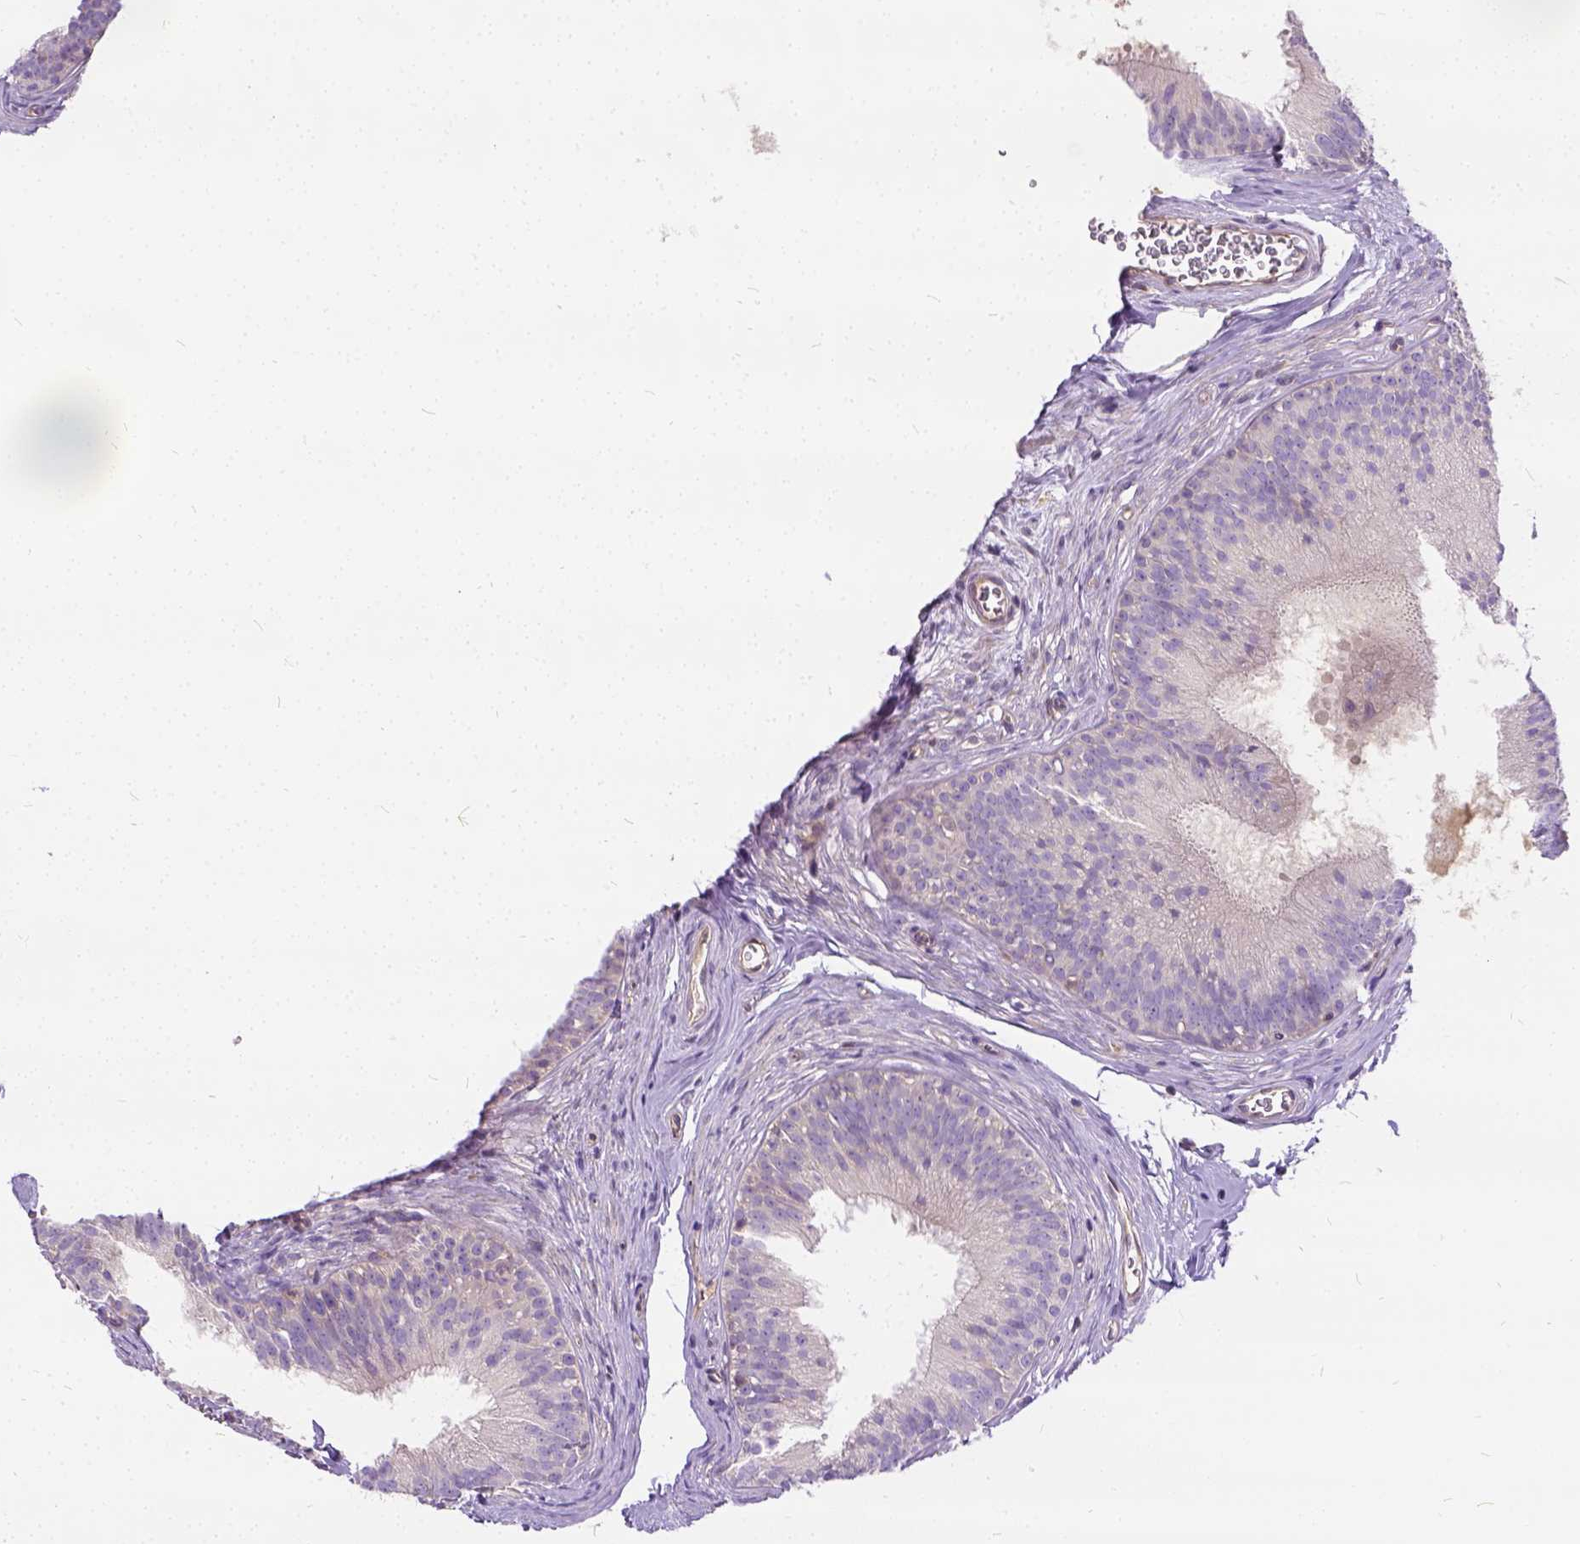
{"staining": {"intensity": "negative", "quantity": "none", "location": "none"}, "tissue": "epididymis", "cell_type": "Glandular cells", "image_type": "normal", "snomed": [{"axis": "morphology", "description": "Normal tissue, NOS"}, {"axis": "topography", "description": "Epididymis"}], "caption": "DAB (3,3'-diaminobenzidine) immunohistochemical staining of benign human epididymis shows no significant staining in glandular cells. (DAB (3,3'-diaminobenzidine) IHC with hematoxylin counter stain).", "gene": "CADM4", "patient": {"sex": "male", "age": 24}}